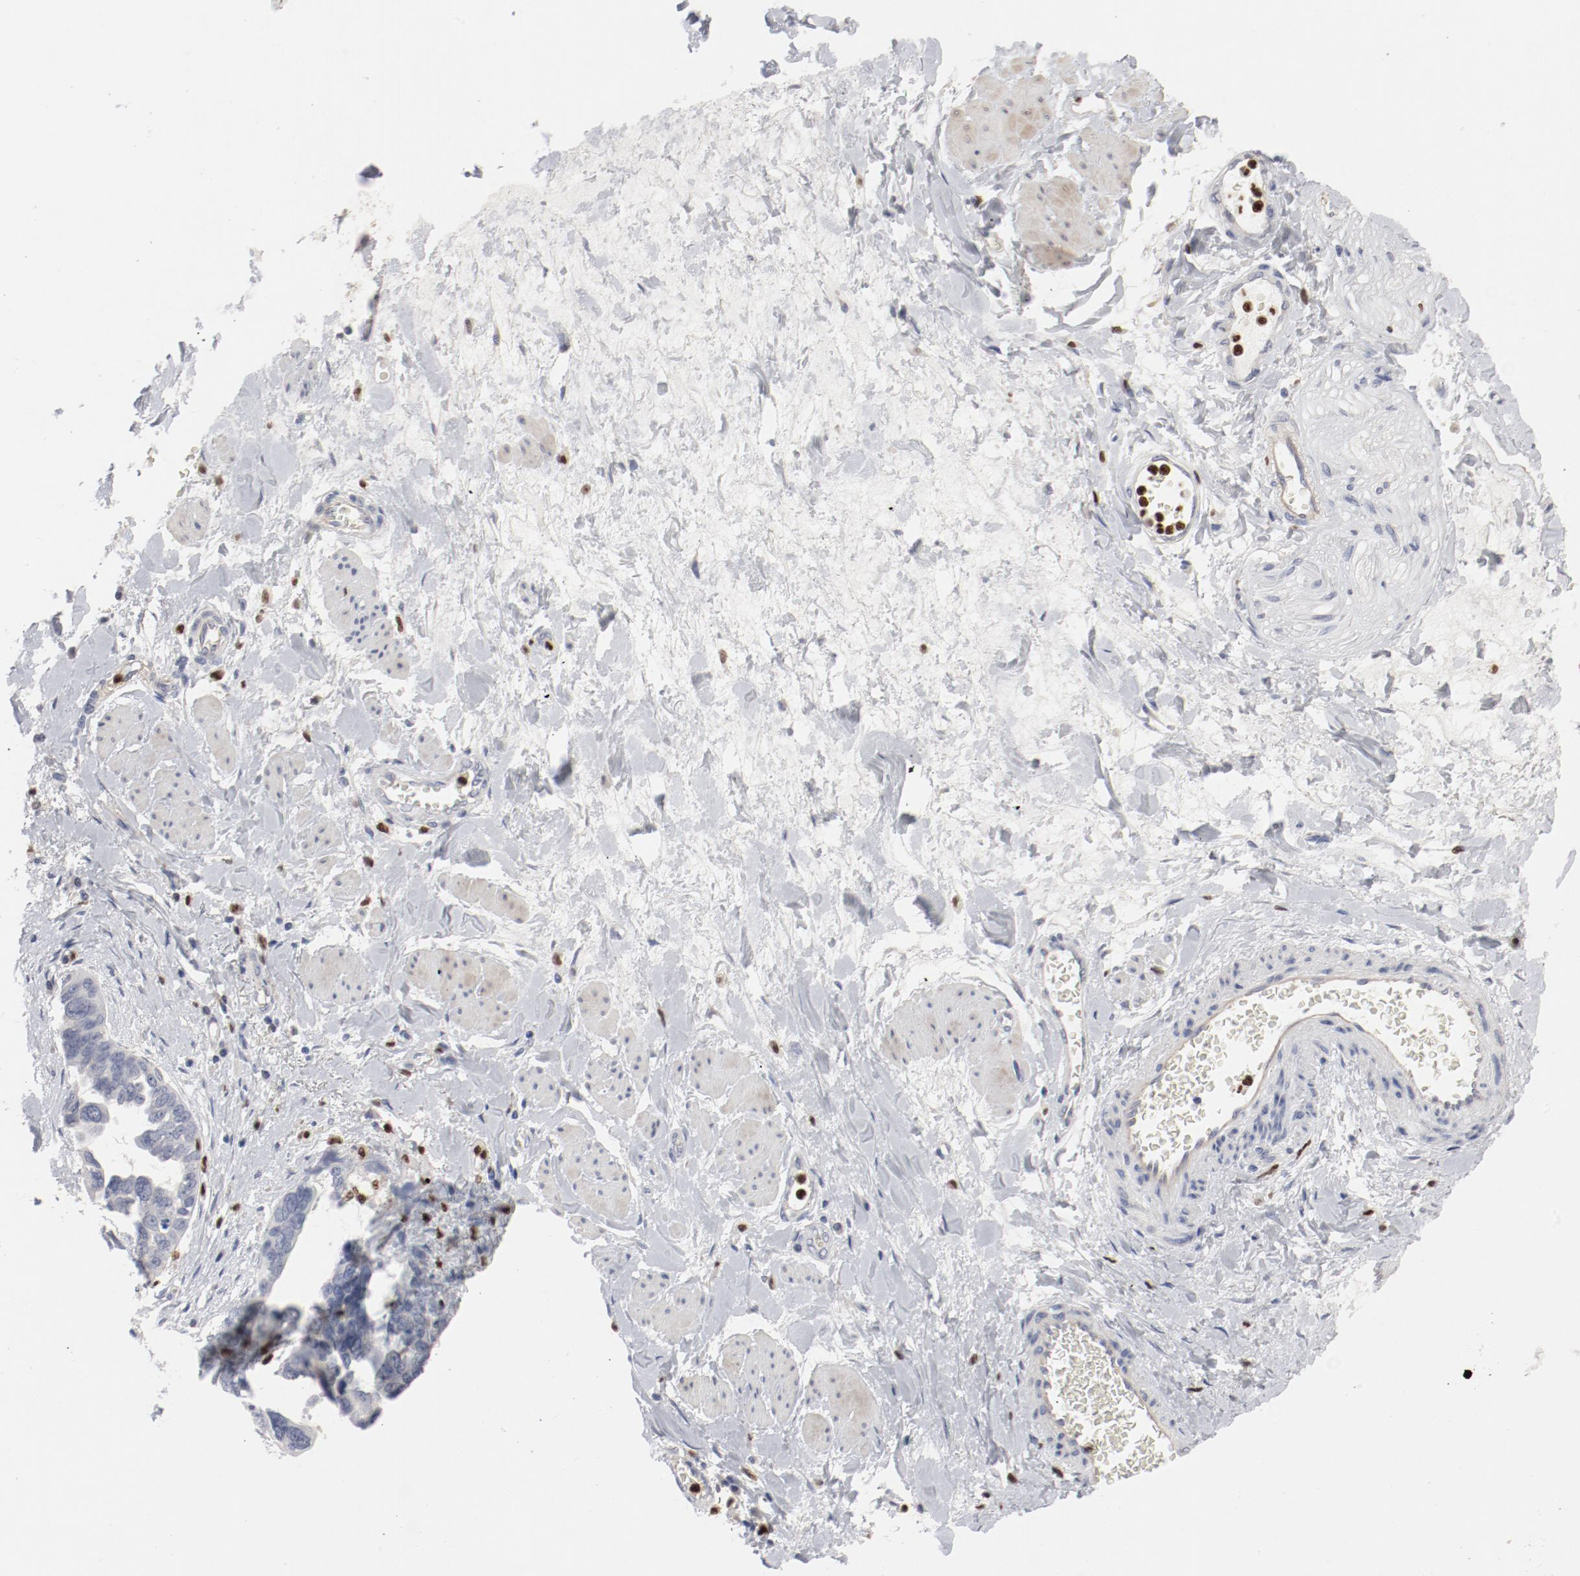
{"staining": {"intensity": "negative", "quantity": "none", "location": "none"}, "tissue": "ovarian cancer", "cell_type": "Tumor cells", "image_type": "cancer", "snomed": [{"axis": "morphology", "description": "Cystadenocarcinoma, serous, NOS"}, {"axis": "topography", "description": "Ovary"}], "caption": "Immunohistochemical staining of human serous cystadenocarcinoma (ovarian) demonstrates no significant positivity in tumor cells. The staining is performed using DAB (3,3'-diaminobenzidine) brown chromogen with nuclei counter-stained in using hematoxylin.", "gene": "SPI1", "patient": {"sex": "female", "age": 63}}